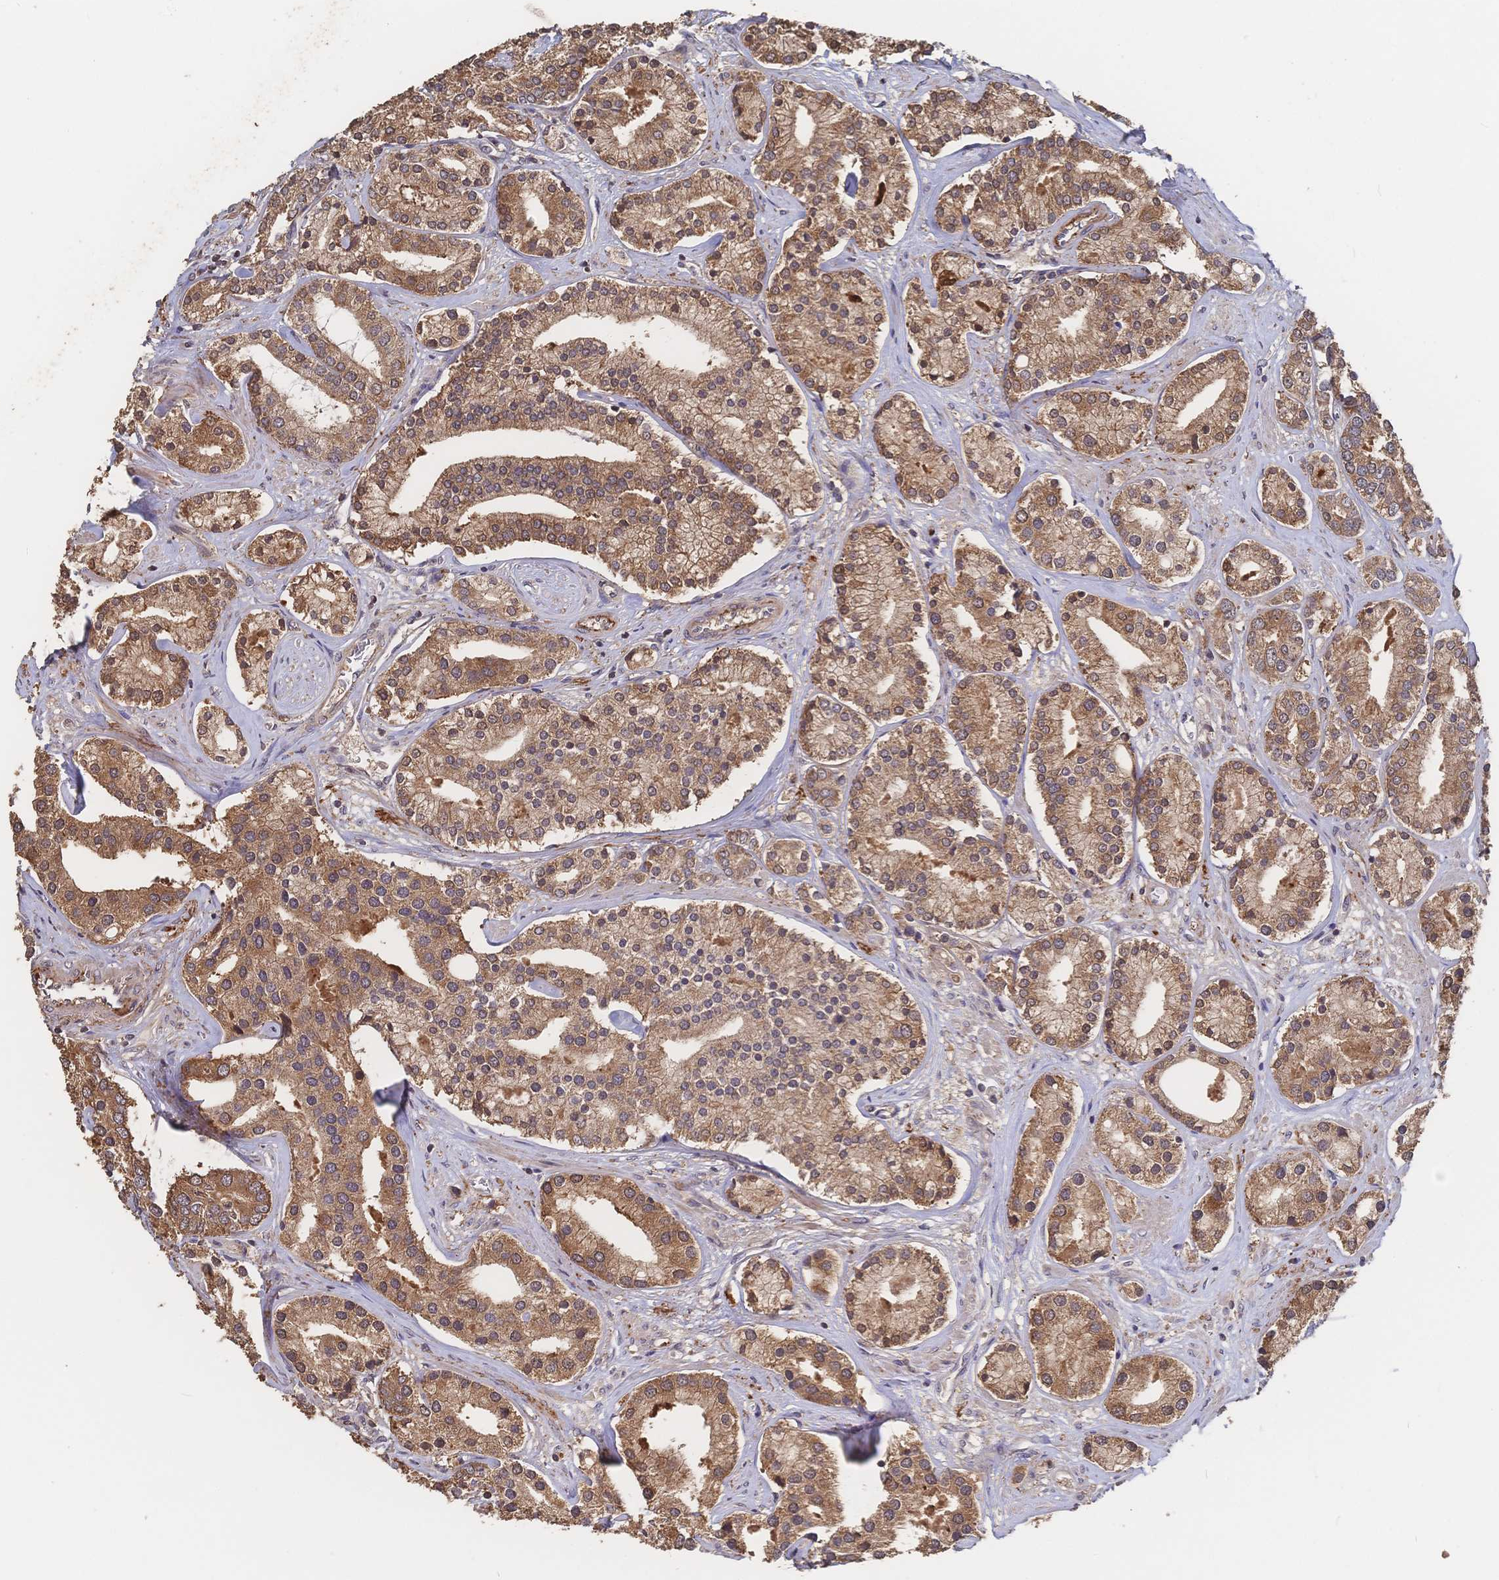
{"staining": {"intensity": "moderate", "quantity": ">75%", "location": "cytoplasmic/membranous"}, "tissue": "prostate cancer", "cell_type": "Tumor cells", "image_type": "cancer", "snomed": [{"axis": "morphology", "description": "Adenocarcinoma, High grade"}, {"axis": "topography", "description": "Prostate"}], "caption": "A brown stain shows moderate cytoplasmic/membranous staining of a protein in human adenocarcinoma (high-grade) (prostate) tumor cells.", "gene": "DNAJA4", "patient": {"sex": "male", "age": 58}}